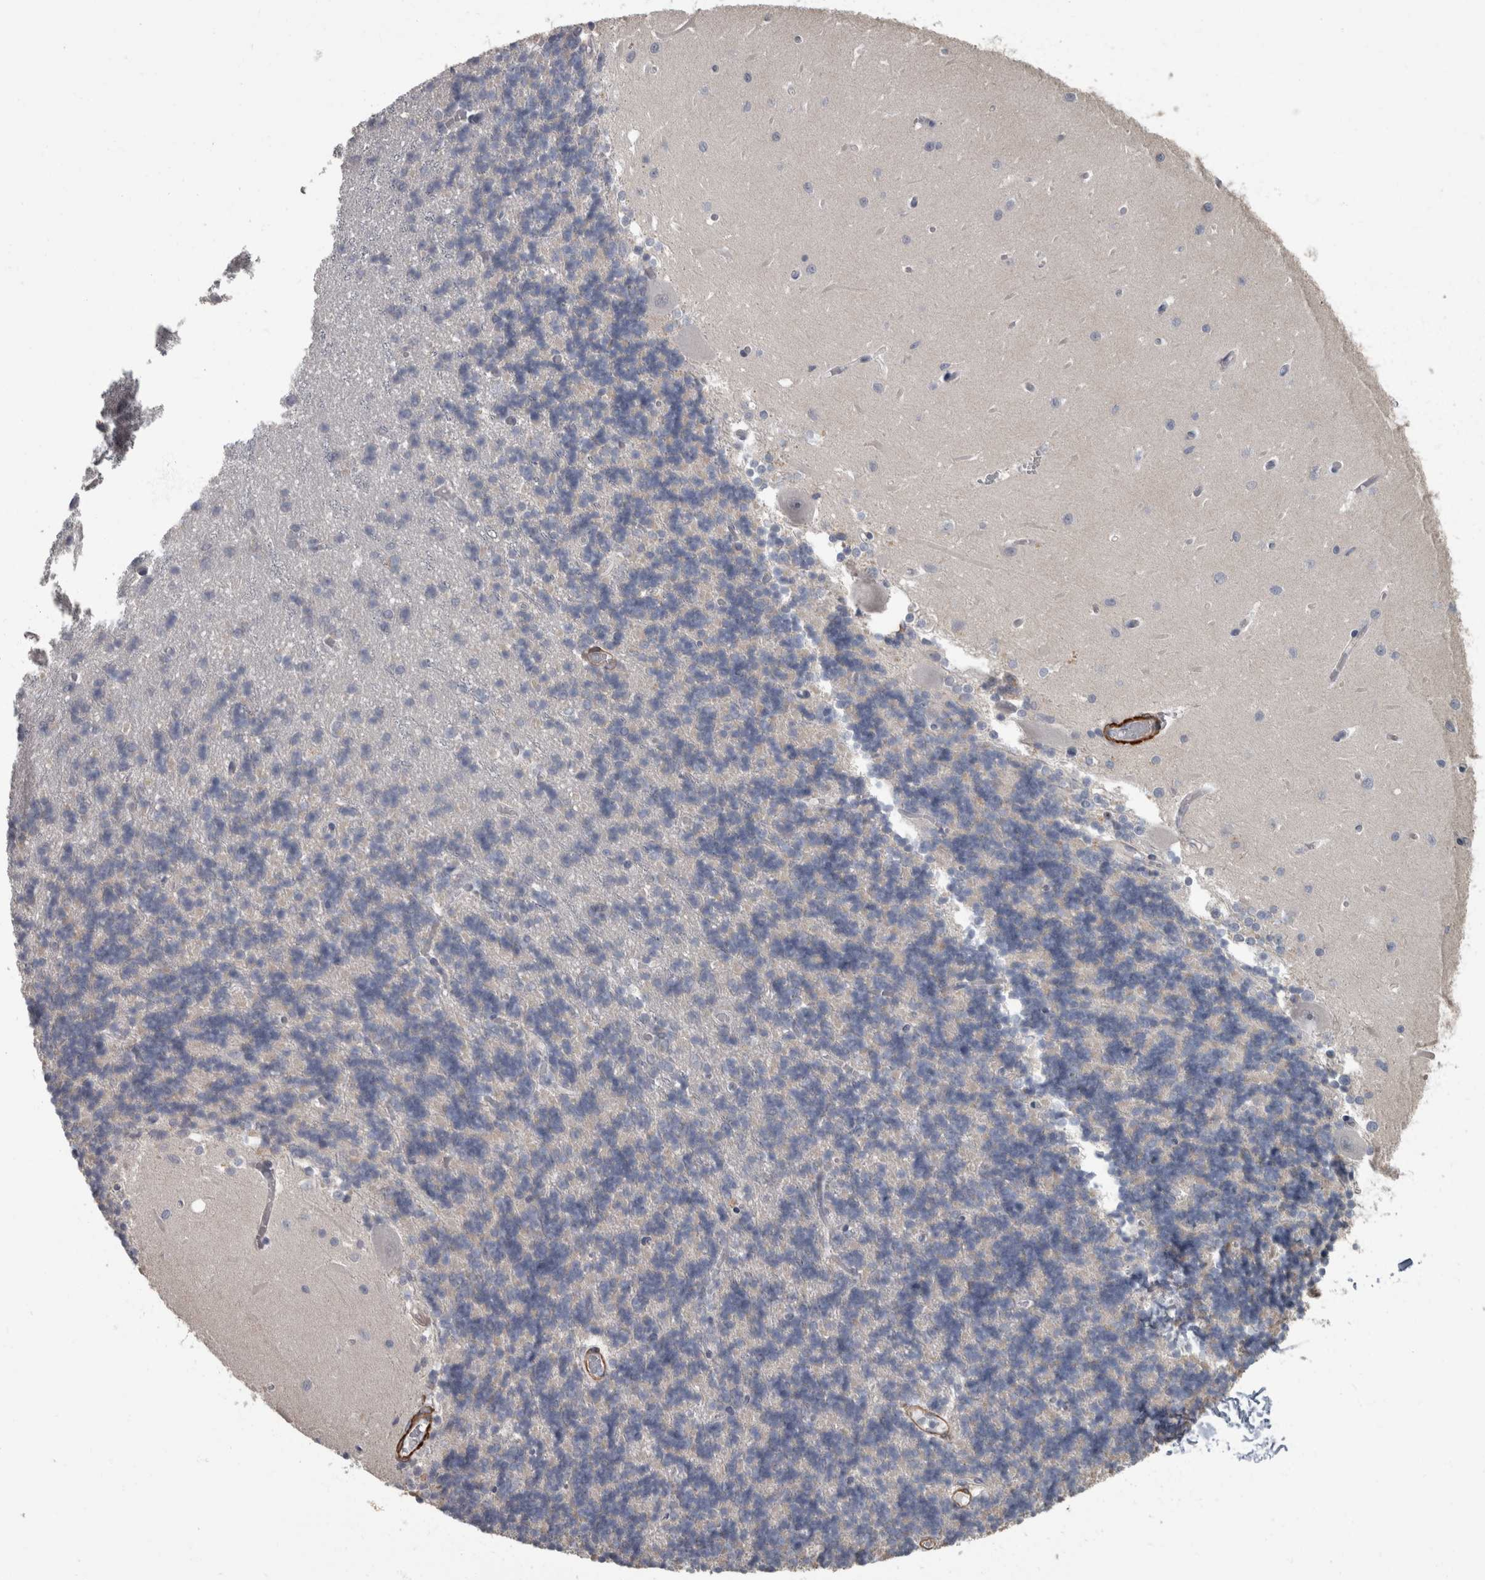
{"staining": {"intensity": "negative", "quantity": "none", "location": "none"}, "tissue": "cerebellum", "cell_type": "Cells in granular layer", "image_type": "normal", "snomed": [{"axis": "morphology", "description": "Normal tissue, NOS"}, {"axis": "topography", "description": "Cerebellum"}], "caption": "Cells in granular layer are negative for protein expression in normal human cerebellum.", "gene": "MASTL", "patient": {"sex": "male", "age": 37}}